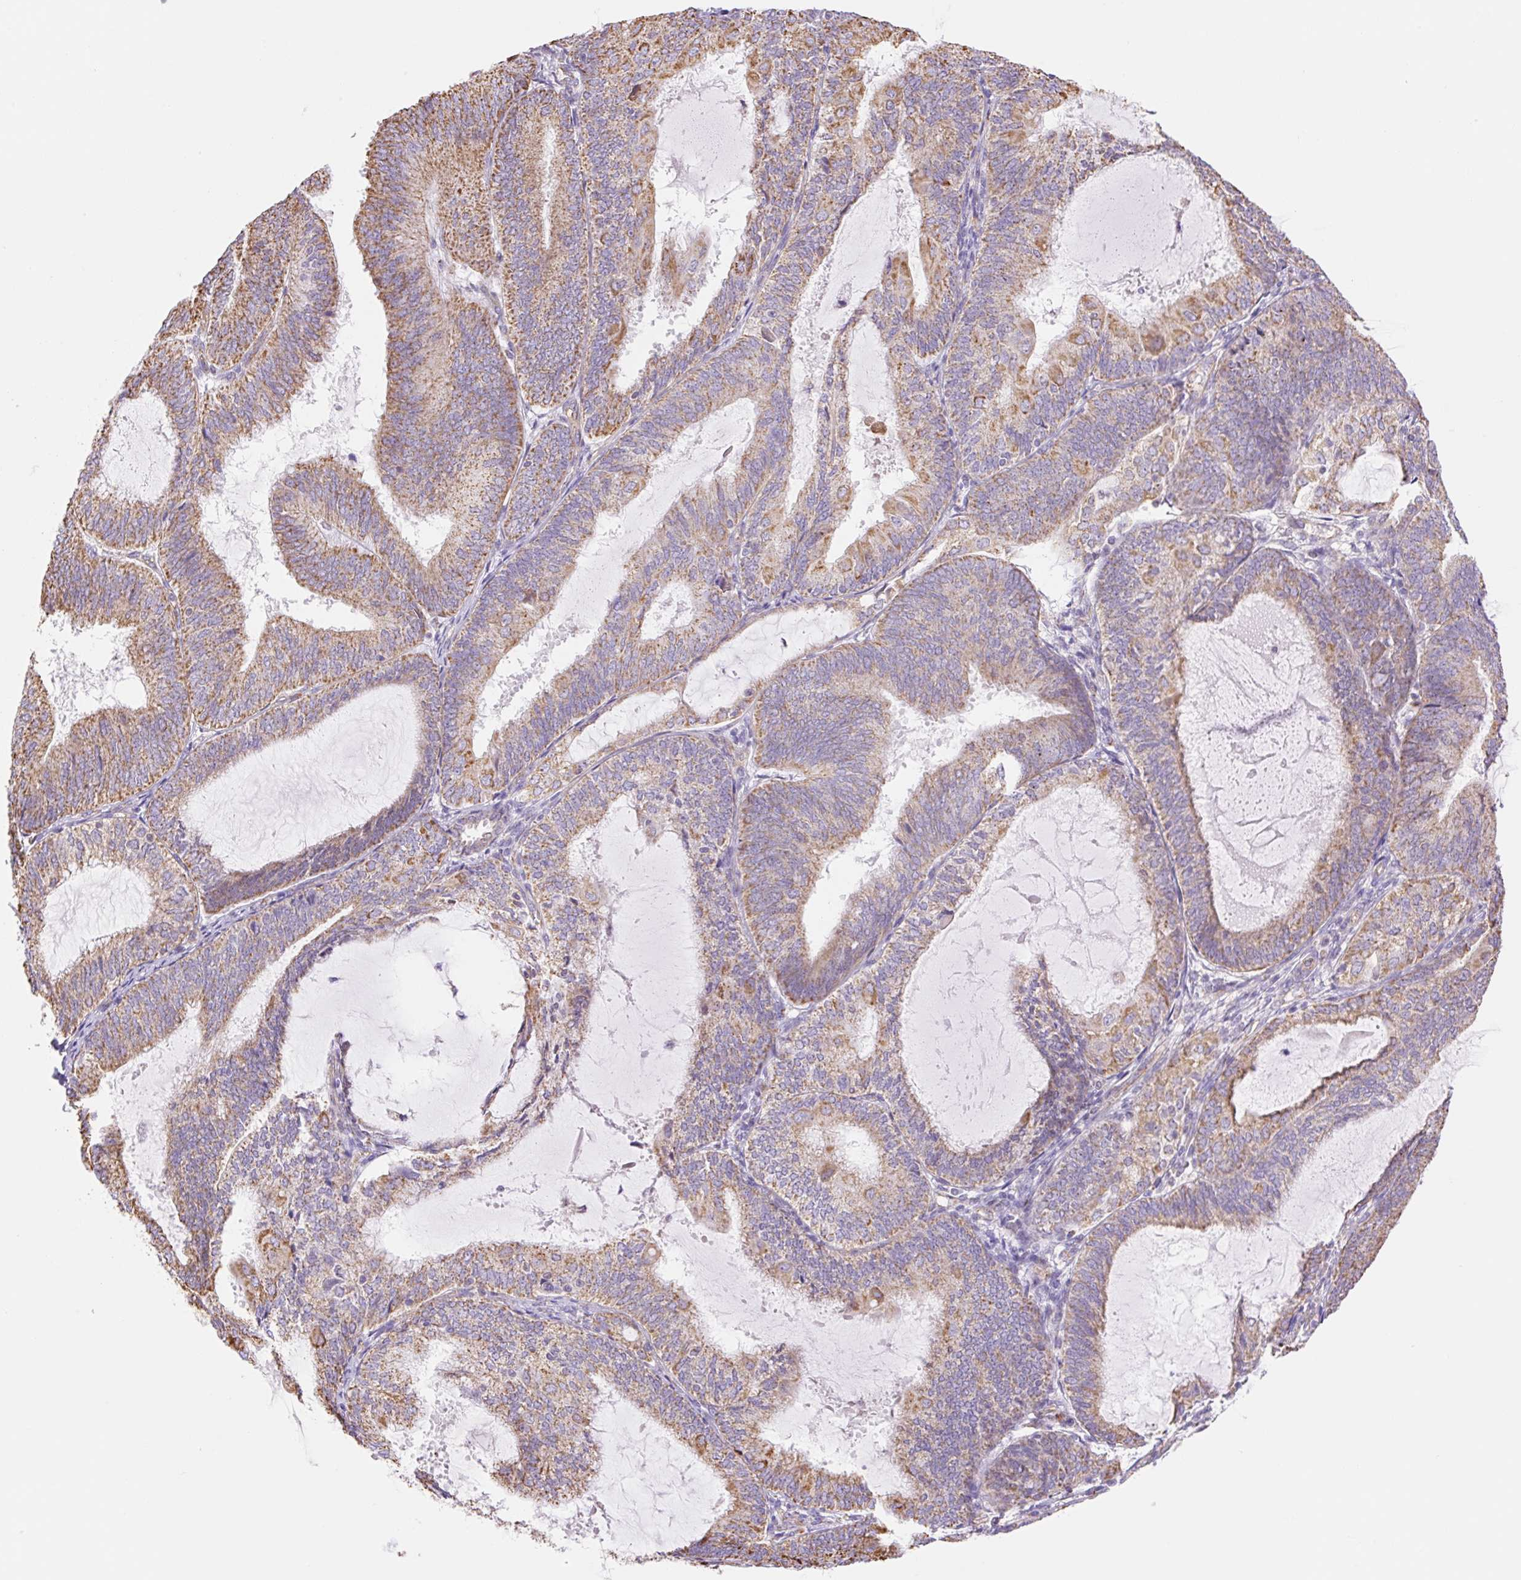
{"staining": {"intensity": "moderate", "quantity": ">75%", "location": "cytoplasmic/membranous"}, "tissue": "endometrial cancer", "cell_type": "Tumor cells", "image_type": "cancer", "snomed": [{"axis": "morphology", "description": "Adenocarcinoma, NOS"}, {"axis": "topography", "description": "Endometrium"}], "caption": "The micrograph shows immunohistochemical staining of adenocarcinoma (endometrial). There is moderate cytoplasmic/membranous positivity is identified in approximately >75% of tumor cells.", "gene": "ESAM", "patient": {"sex": "female", "age": 81}}